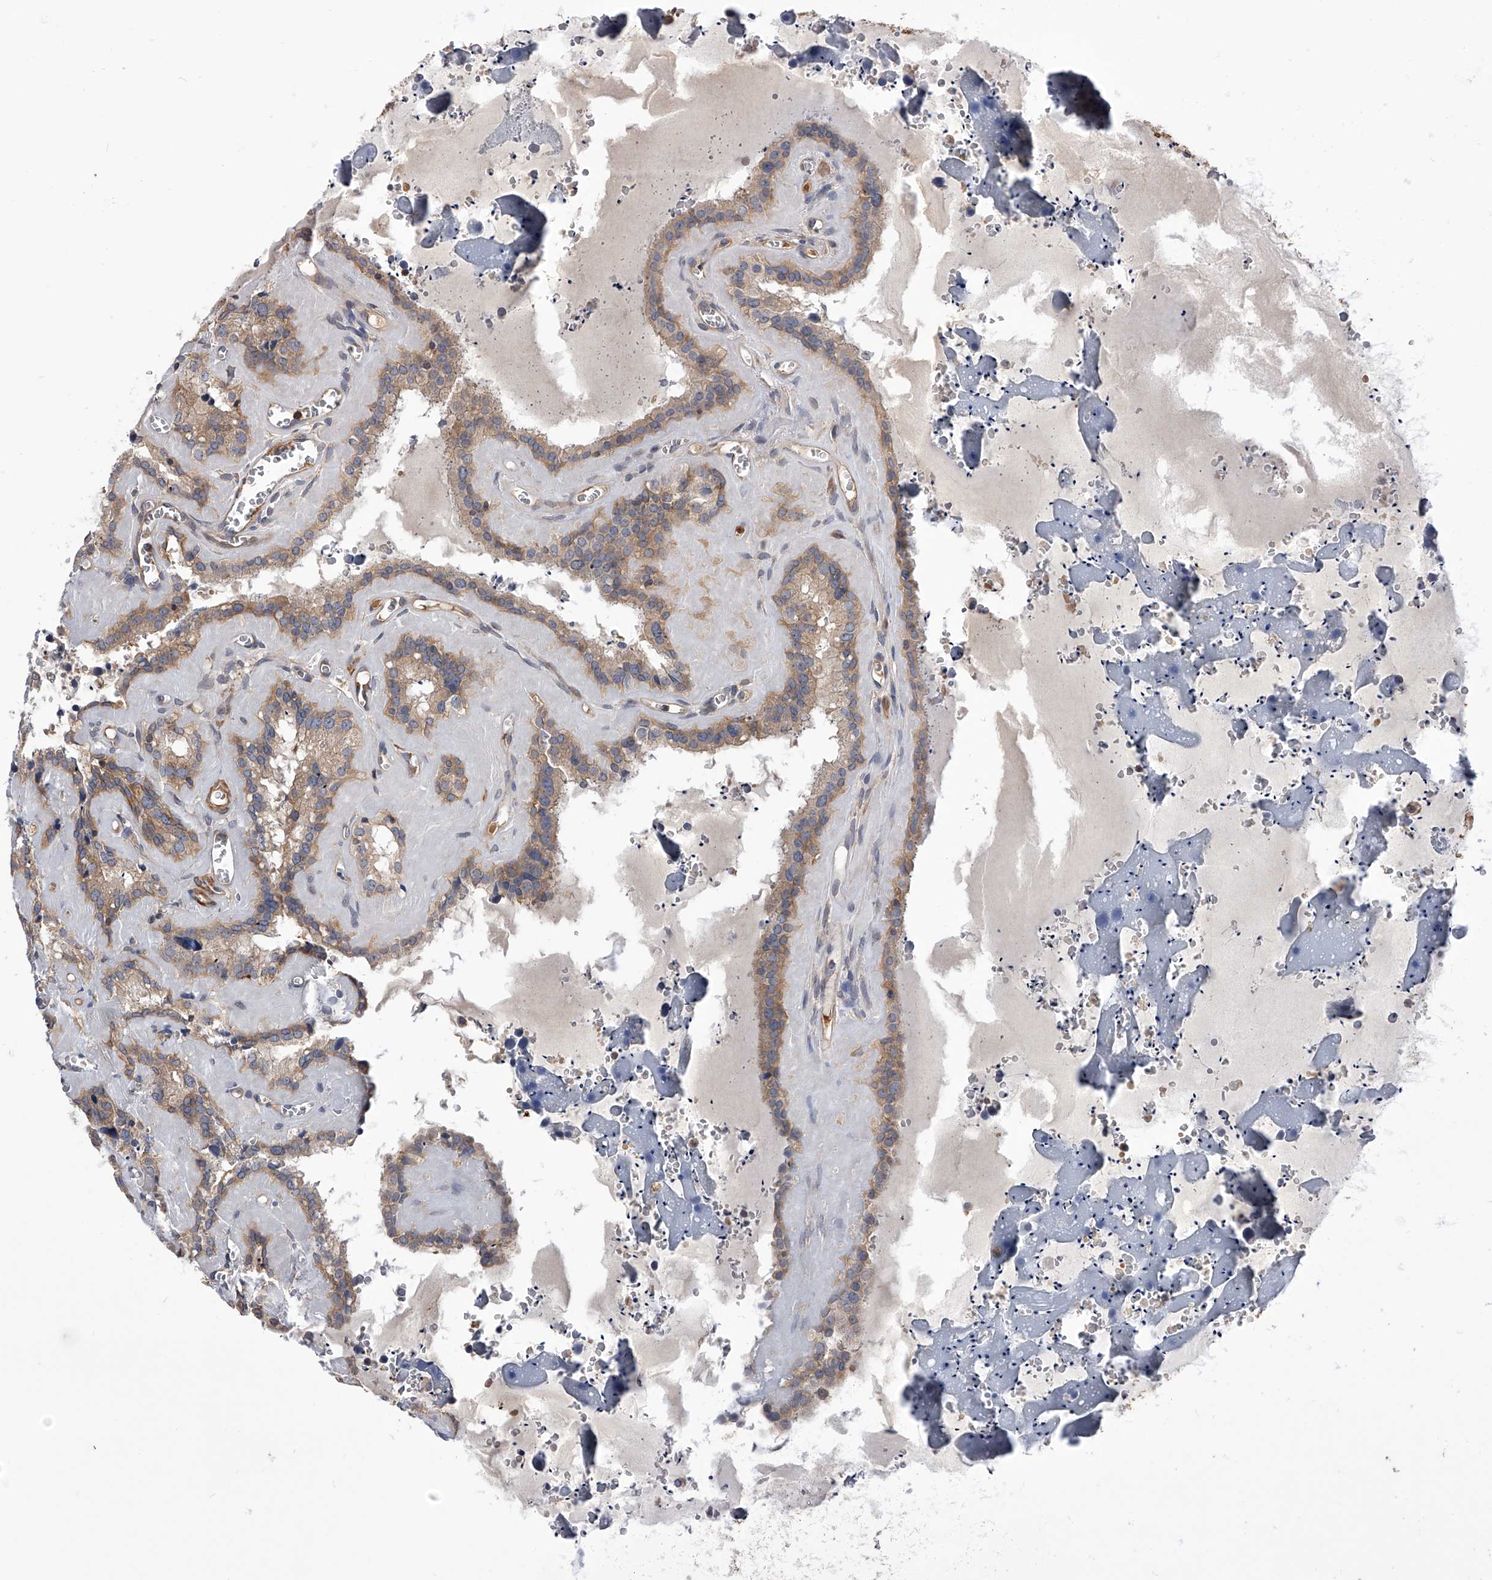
{"staining": {"intensity": "moderate", "quantity": ">75%", "location": "cytoplasmic/membranous"}, "tissue": "seminal vesicle", "cell_type": "Glandular cells", "image_type": "normal", "snomed": [{"axis": "morphology", "description": "Normal tissue, NOS"}, {"axis": "topography", "description": "Prostate"}, {"axis": "topography", "description": "Seminal veicle"}], "caption": "IHC of normal seminal vesicle shows medium levels of moderate cytoplasmic/membranous staining in approximately >75% of glandular cells.", "gene": "CUL7", "patient": {"sex": "male", "age": 59}}